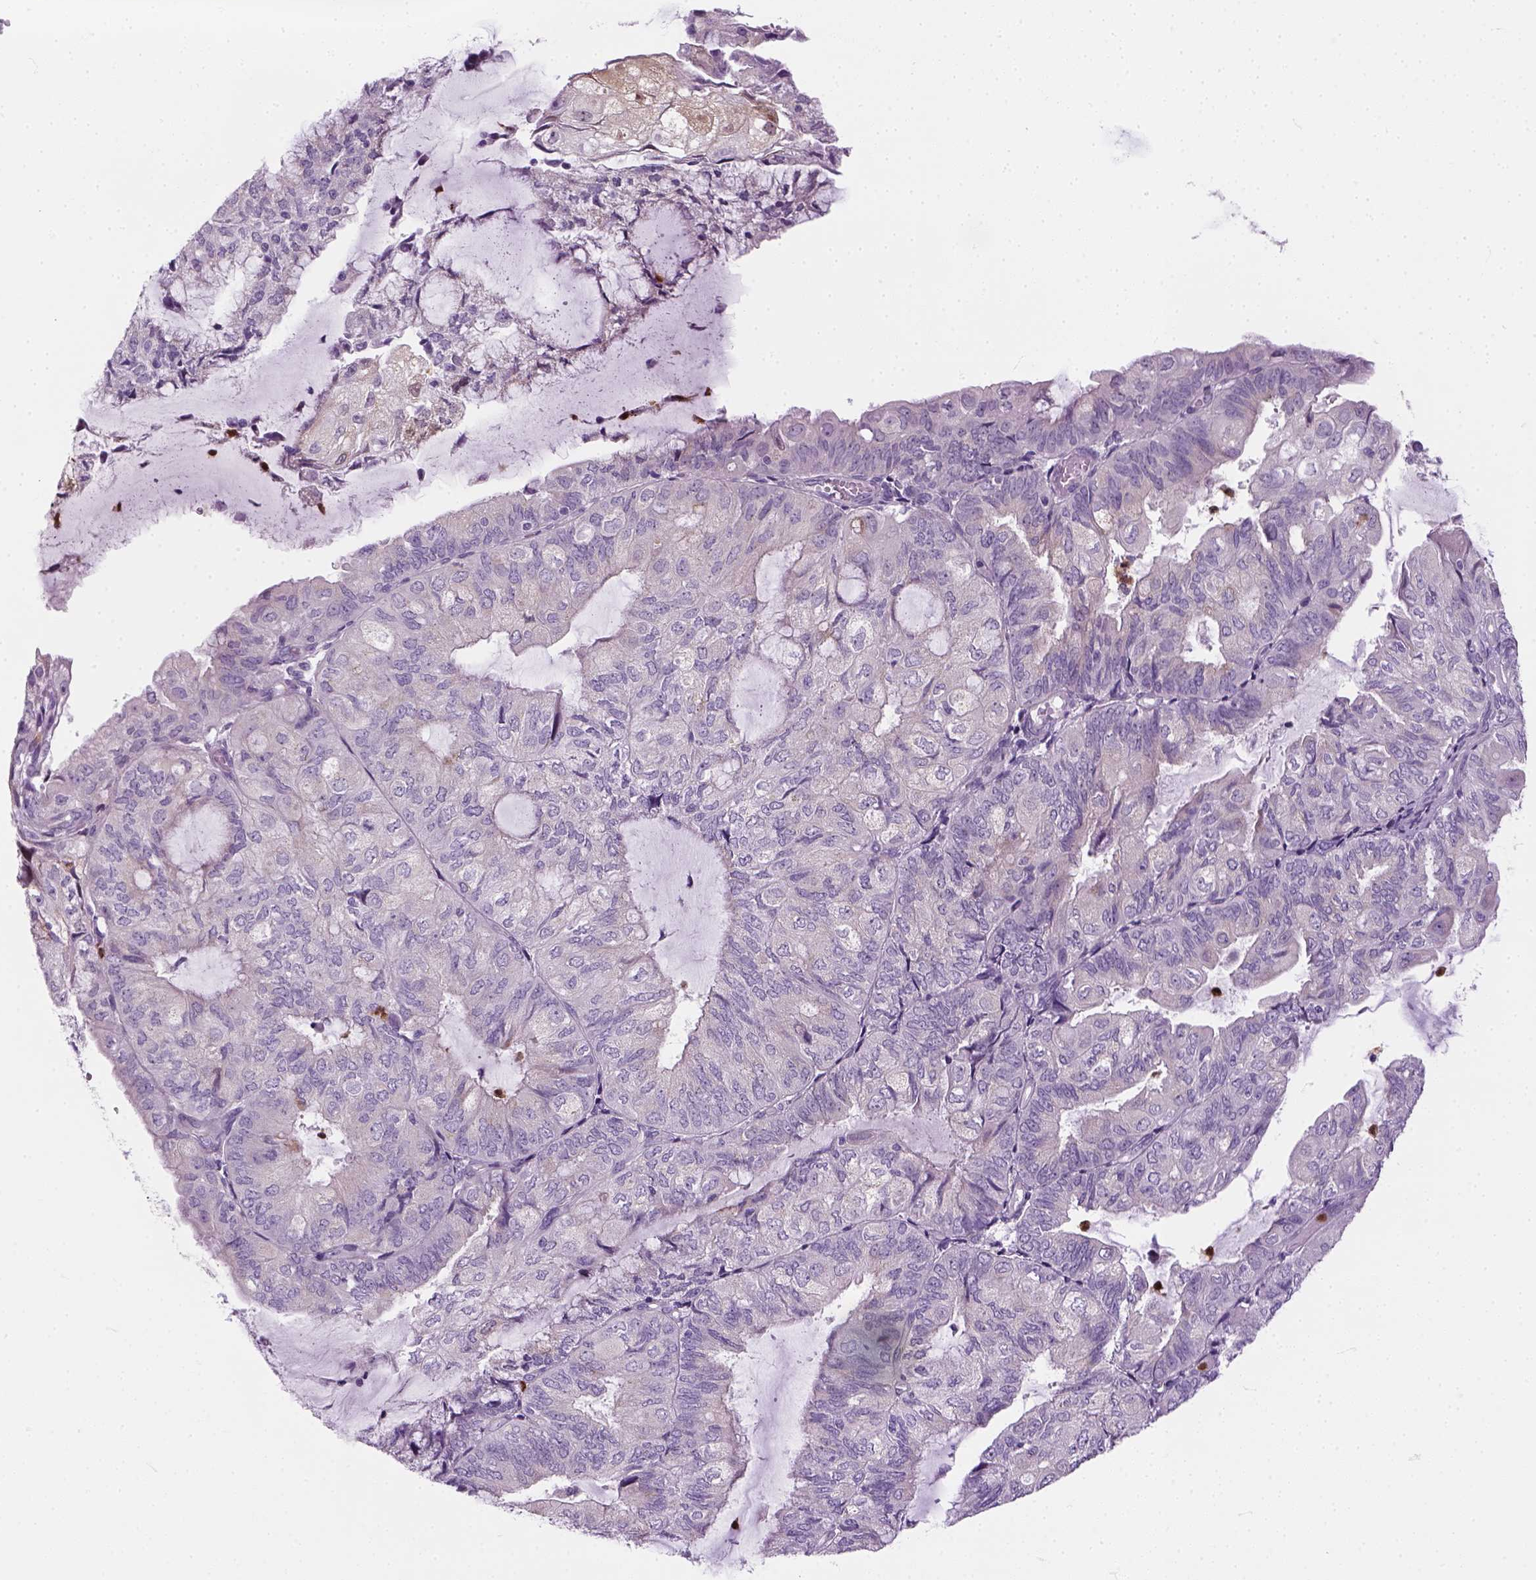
{"staining": {"intensity": "negative", "quantity": "none", "location": "none"}, "tissue": "endometrial cancer", "cell_type": "Tumor cells", "image_type": "cancer", "snomed": [{"axis": "morphology", "description": "Adenocarcinoma, NOS"}, {"axis": "topography", "description": "Endometrium"}], "caption": "This is an immunohistochemistry (IHC) image of human endometrial adenocarcinoma. There is no positivity in tumor cells.", "gene": "IL4", "patient": {"sex": "female", "age": 81}}